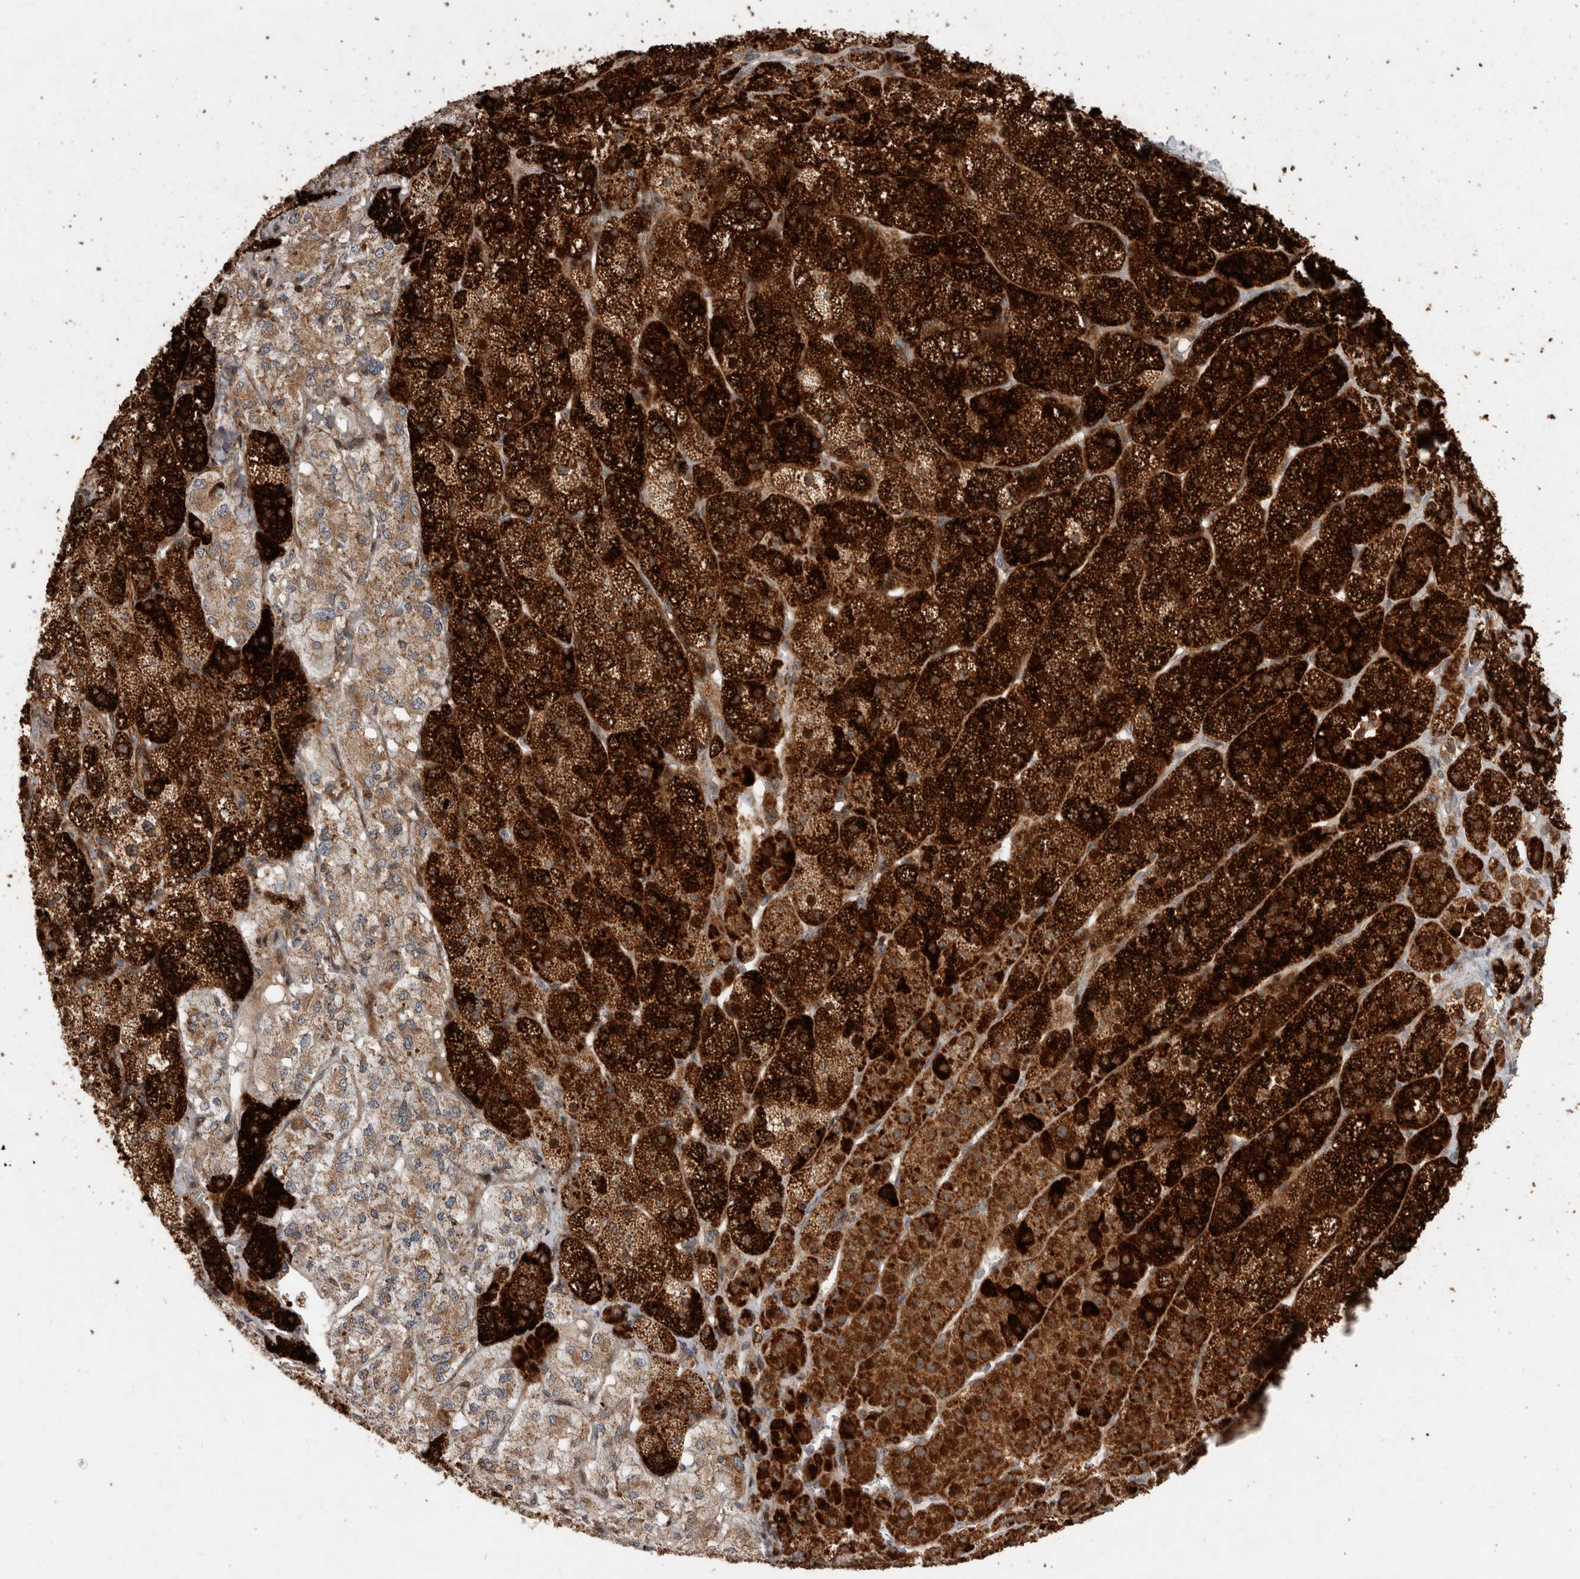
{"staining": {"intensity": "strong", "quantity": ">75%", "location": "cytoplasmic/membranous"}, "tissue": "adrenal gland", "cell_type": "Glandular cells", "image_type": "normal", "snomed": [{"axis": "morphology", "description": "Normal tissue, NOS"}, {"axis": "topography", "description": "Adrenal gland"}], "caption": "The image demonstrates staining of benign adrenal gland, revealing strong cytoplasmic/membranous protein expression (brown color) within glandular cells.", "gene": "INSRR", "patient": {"sex": "female", "age": 44}}